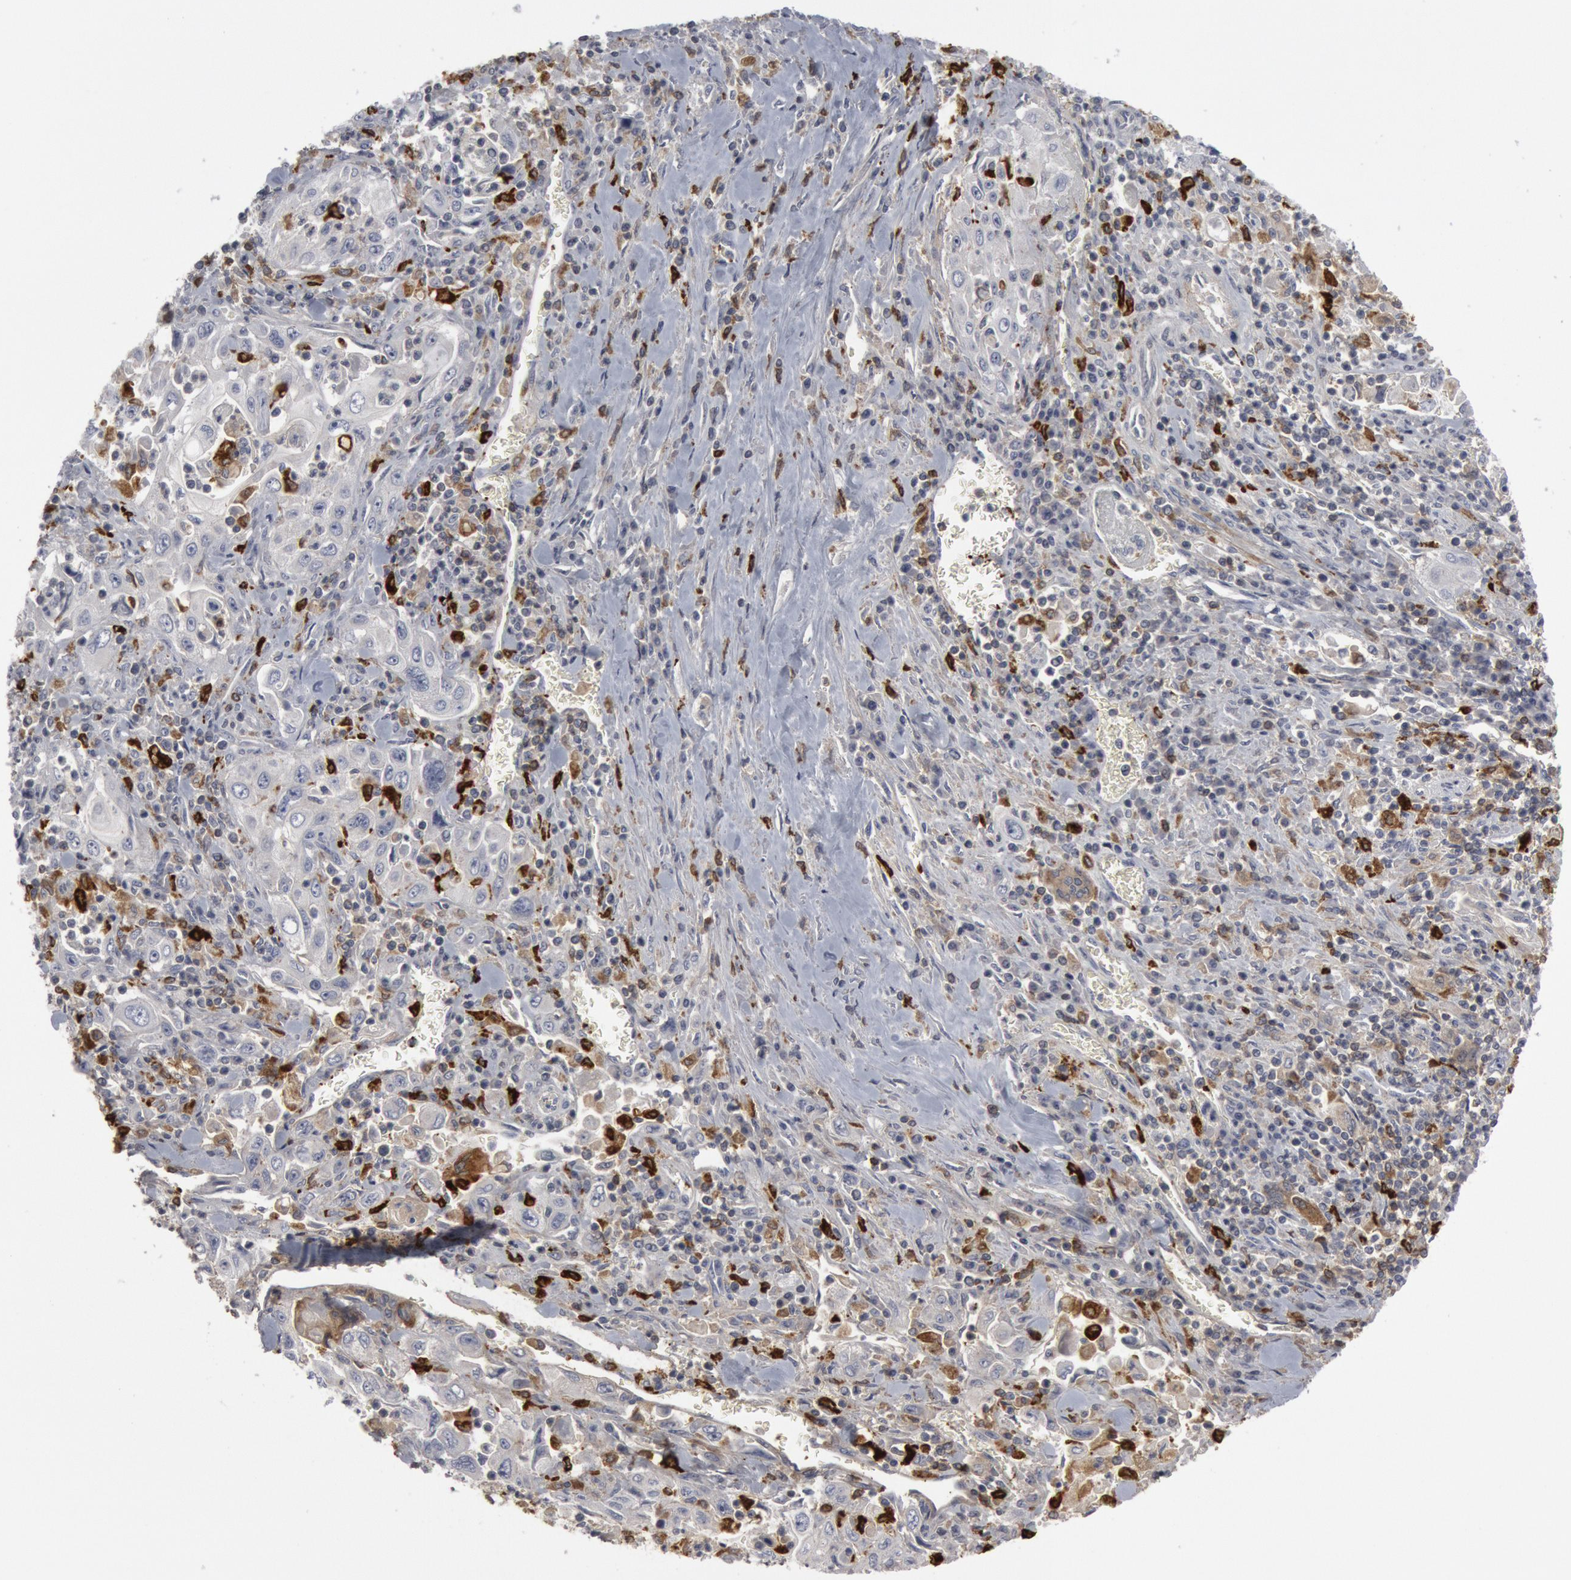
{"staining": {"intensity": "negative", "quantity": "none", "location": "none"}, "tissue": "pancreatic cancer", "cell_type": "Tumor cells", "image_type": "cancer", "snomed": [{"axis": "morphology", "description": "Adenocarcinoma, NOS"}, {"axis": "topography", "description": "Pancreas"}], "caption": "Immunohistochemistry photomicrograph of neoplastic tissue: human pancreatic cancer (adenocarcinoma) stained with DAB reveals no significant protein positivity in tumor cells. (DAB (3,3'-diaminobenzidine) immunohistochemistry, high magnification).", "gene": "C1QC", "patient": {"sex": "male", "age": 70}}